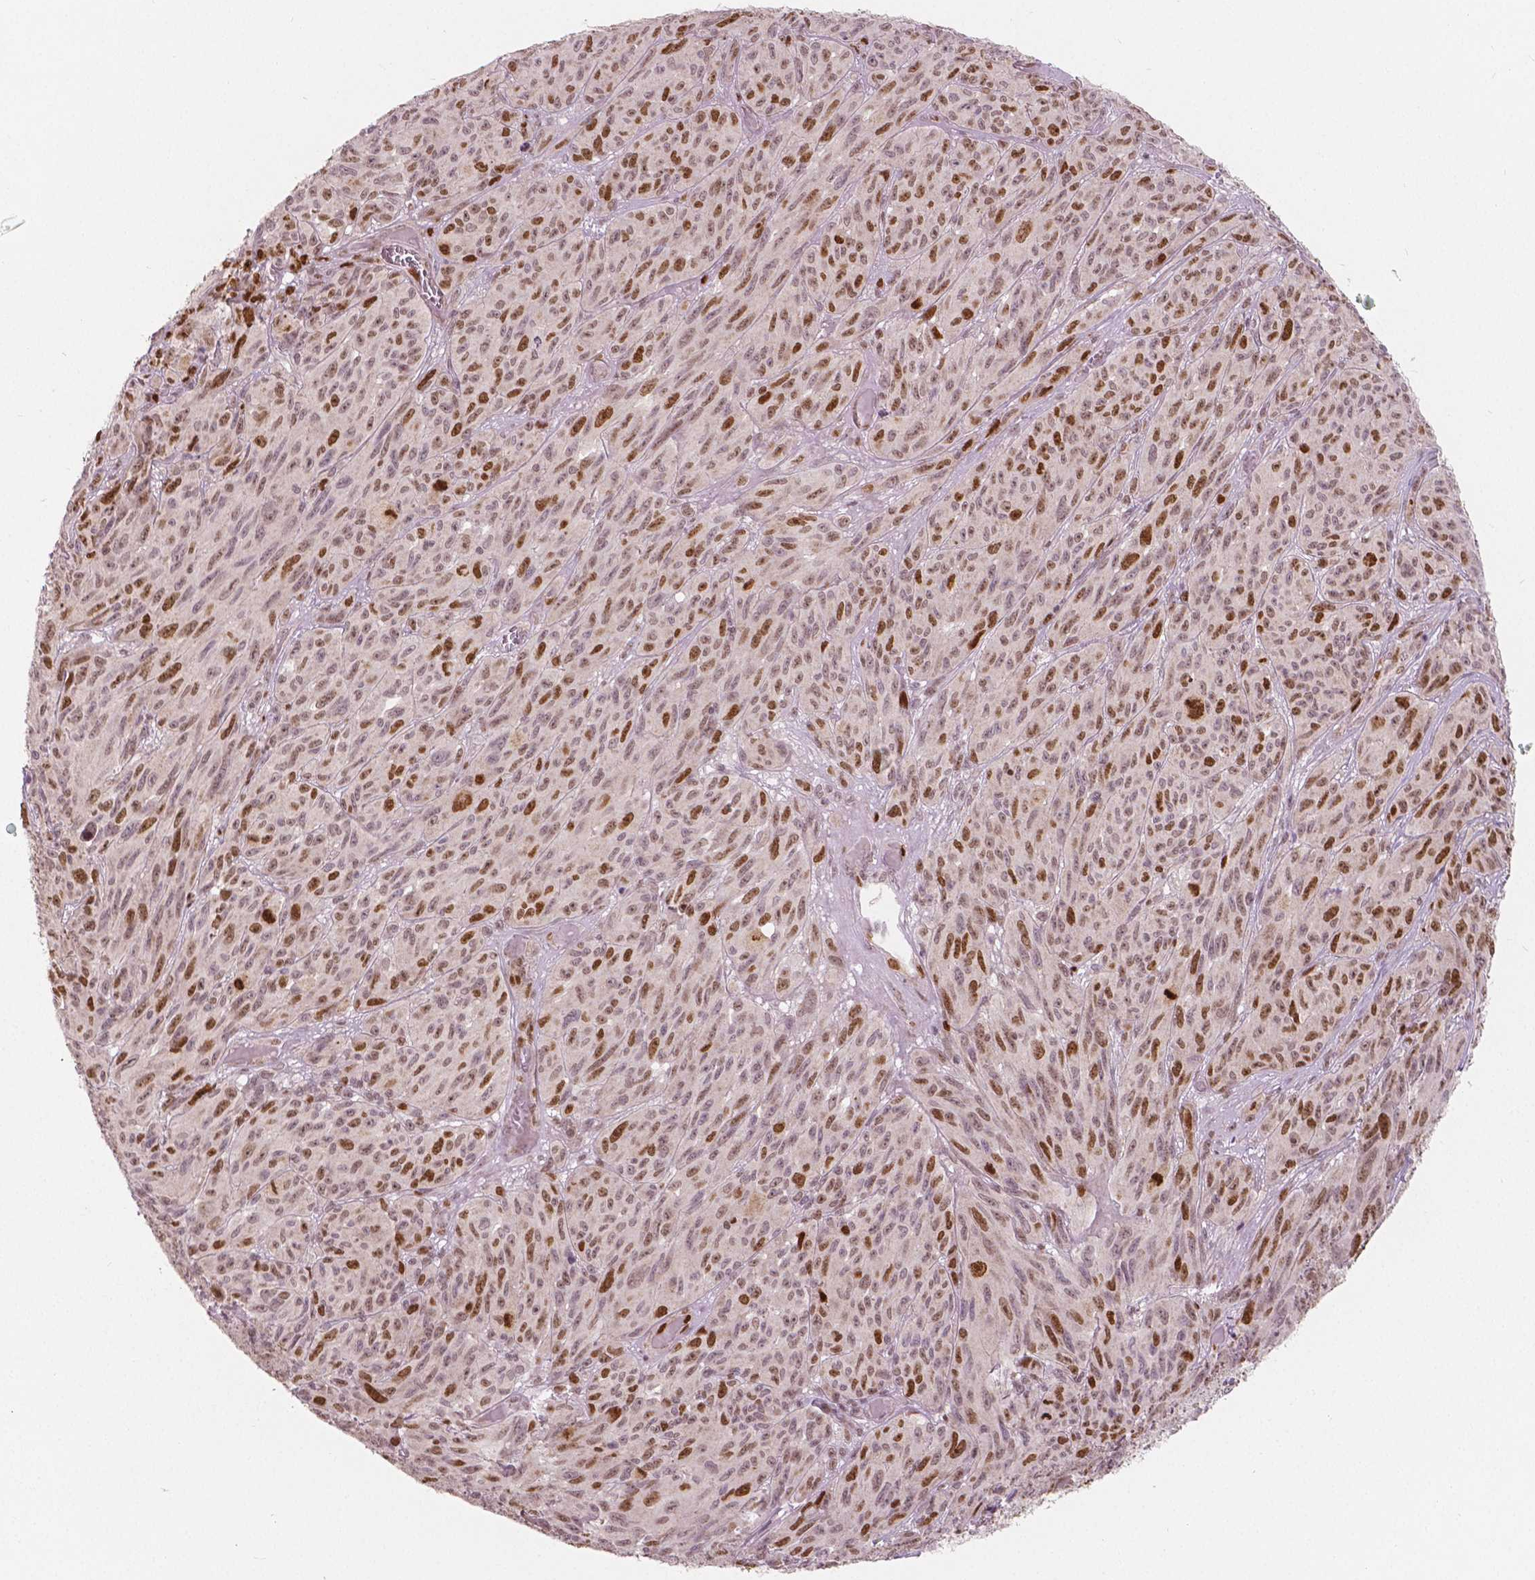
{"staining": {"intensity": "moderate", "quantity": "25%-75%", "location": "nuclear"}, "tissue": "melanoma", "cell_type": "Tumor cells", "image_type": "cancer", "snomed": [{"axis": "morphology", "description": "Malignant melanoma, NOS"}, {"axis": "topography", "description": "Vulva, labia, clitoris and Bartholin´s gland, NO"}], "caption": "This photomicrograph displays immunohistochemistry staining of melanoma, with medium moderate nuclear positivity in about 25%-75% of tumor cells.", "gene": "NSD2", "patient": {"sex": "female", "age": 75}}